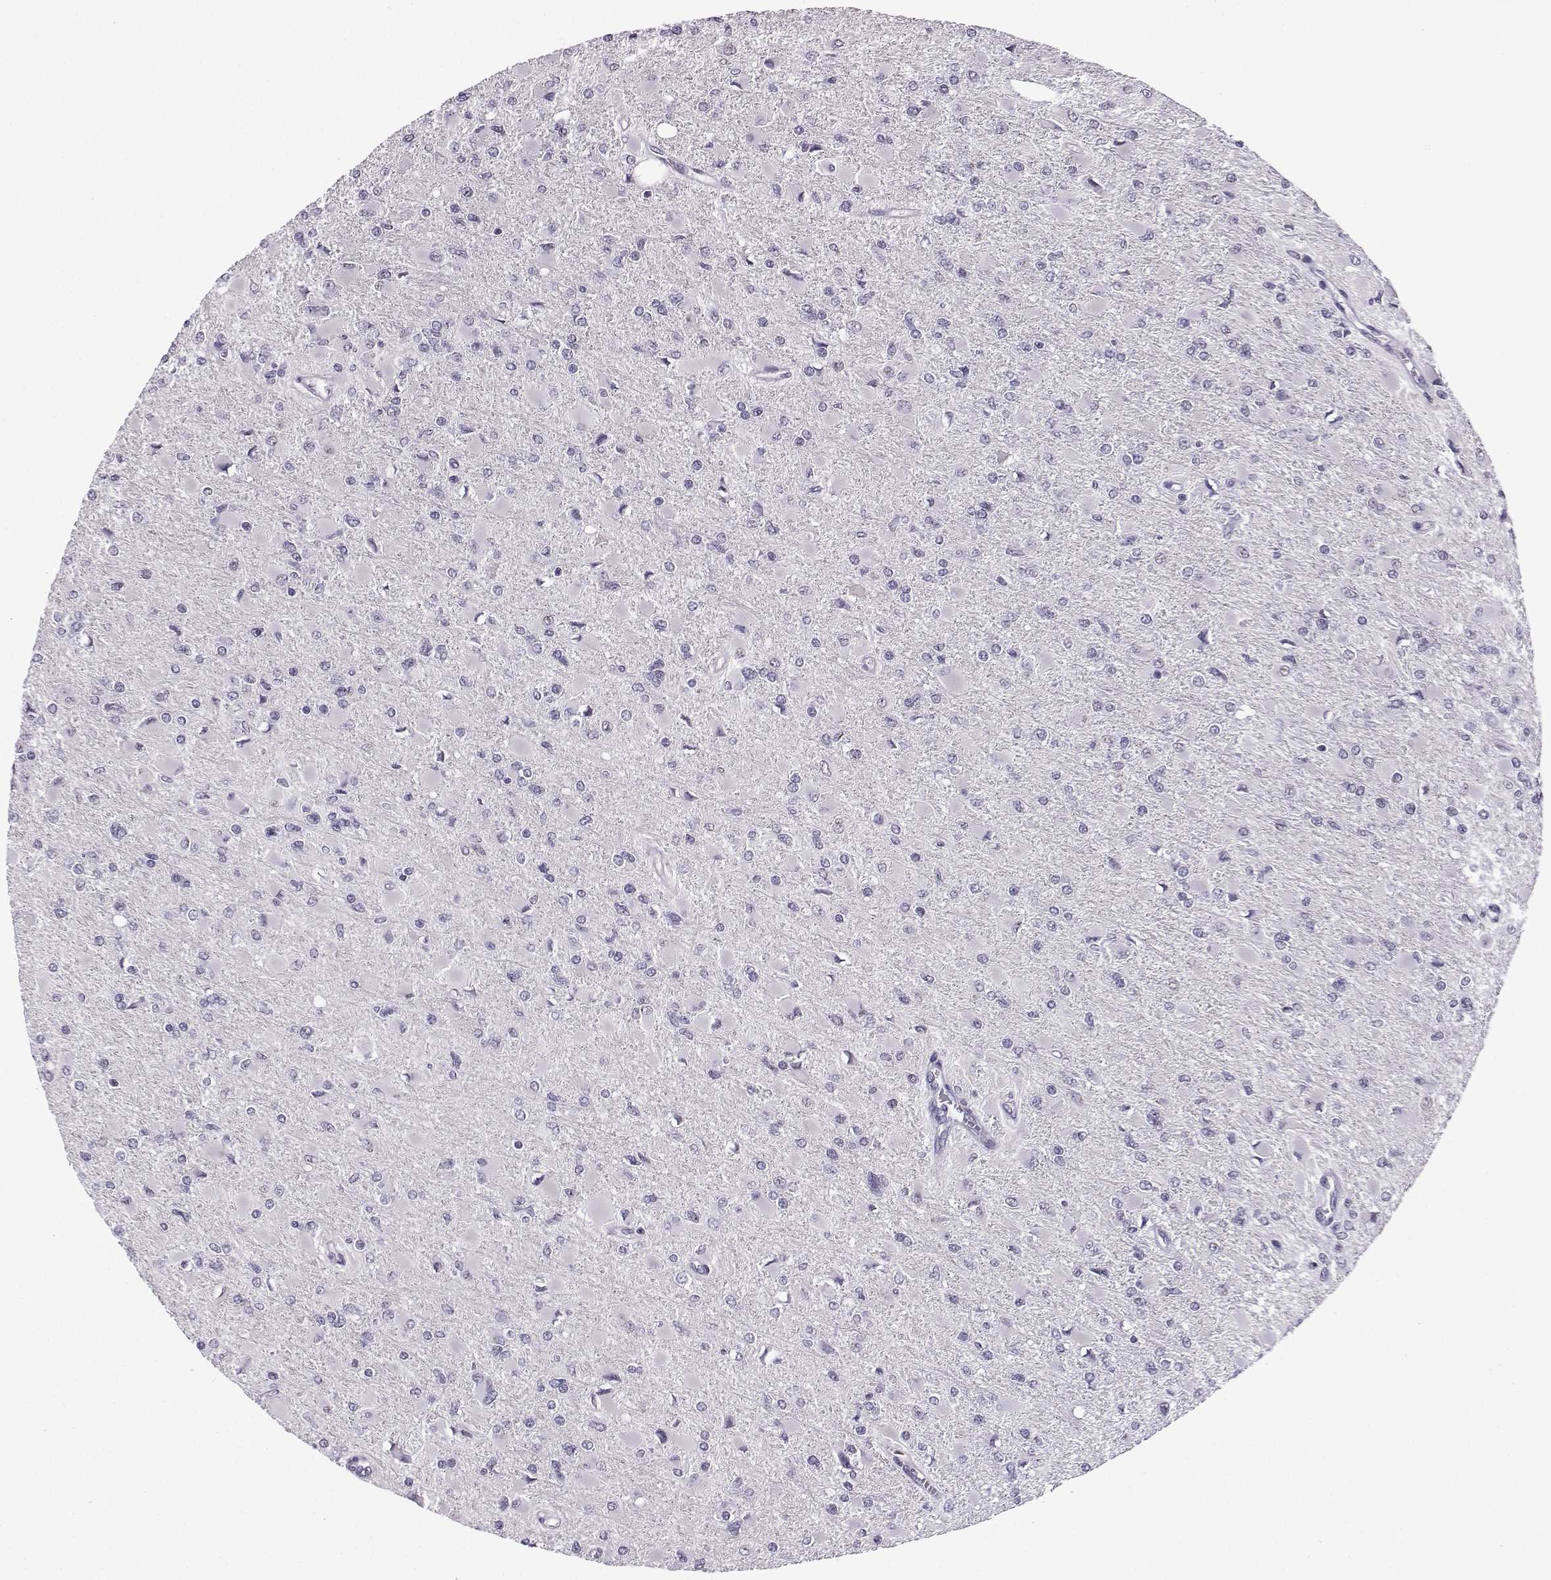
{"staining": {"intensity": "negative", "quantity": "none", "location": "none"}, "tissue": "glioma", "cell_type": "Tumor cells", "image_type": "cancer", "snomed": [{"axis": "morphology", "description": "Glioma, malignant, High grade"}, {"axis": "topography", "description": "Cerebral cortex"}], "caption": "Protein analysis of malignant glioma (high-grade) demonstrates no significant staining in tumor cells.", "gene": "LRFN2", "patient": {"sex": "female", "age": 36}}